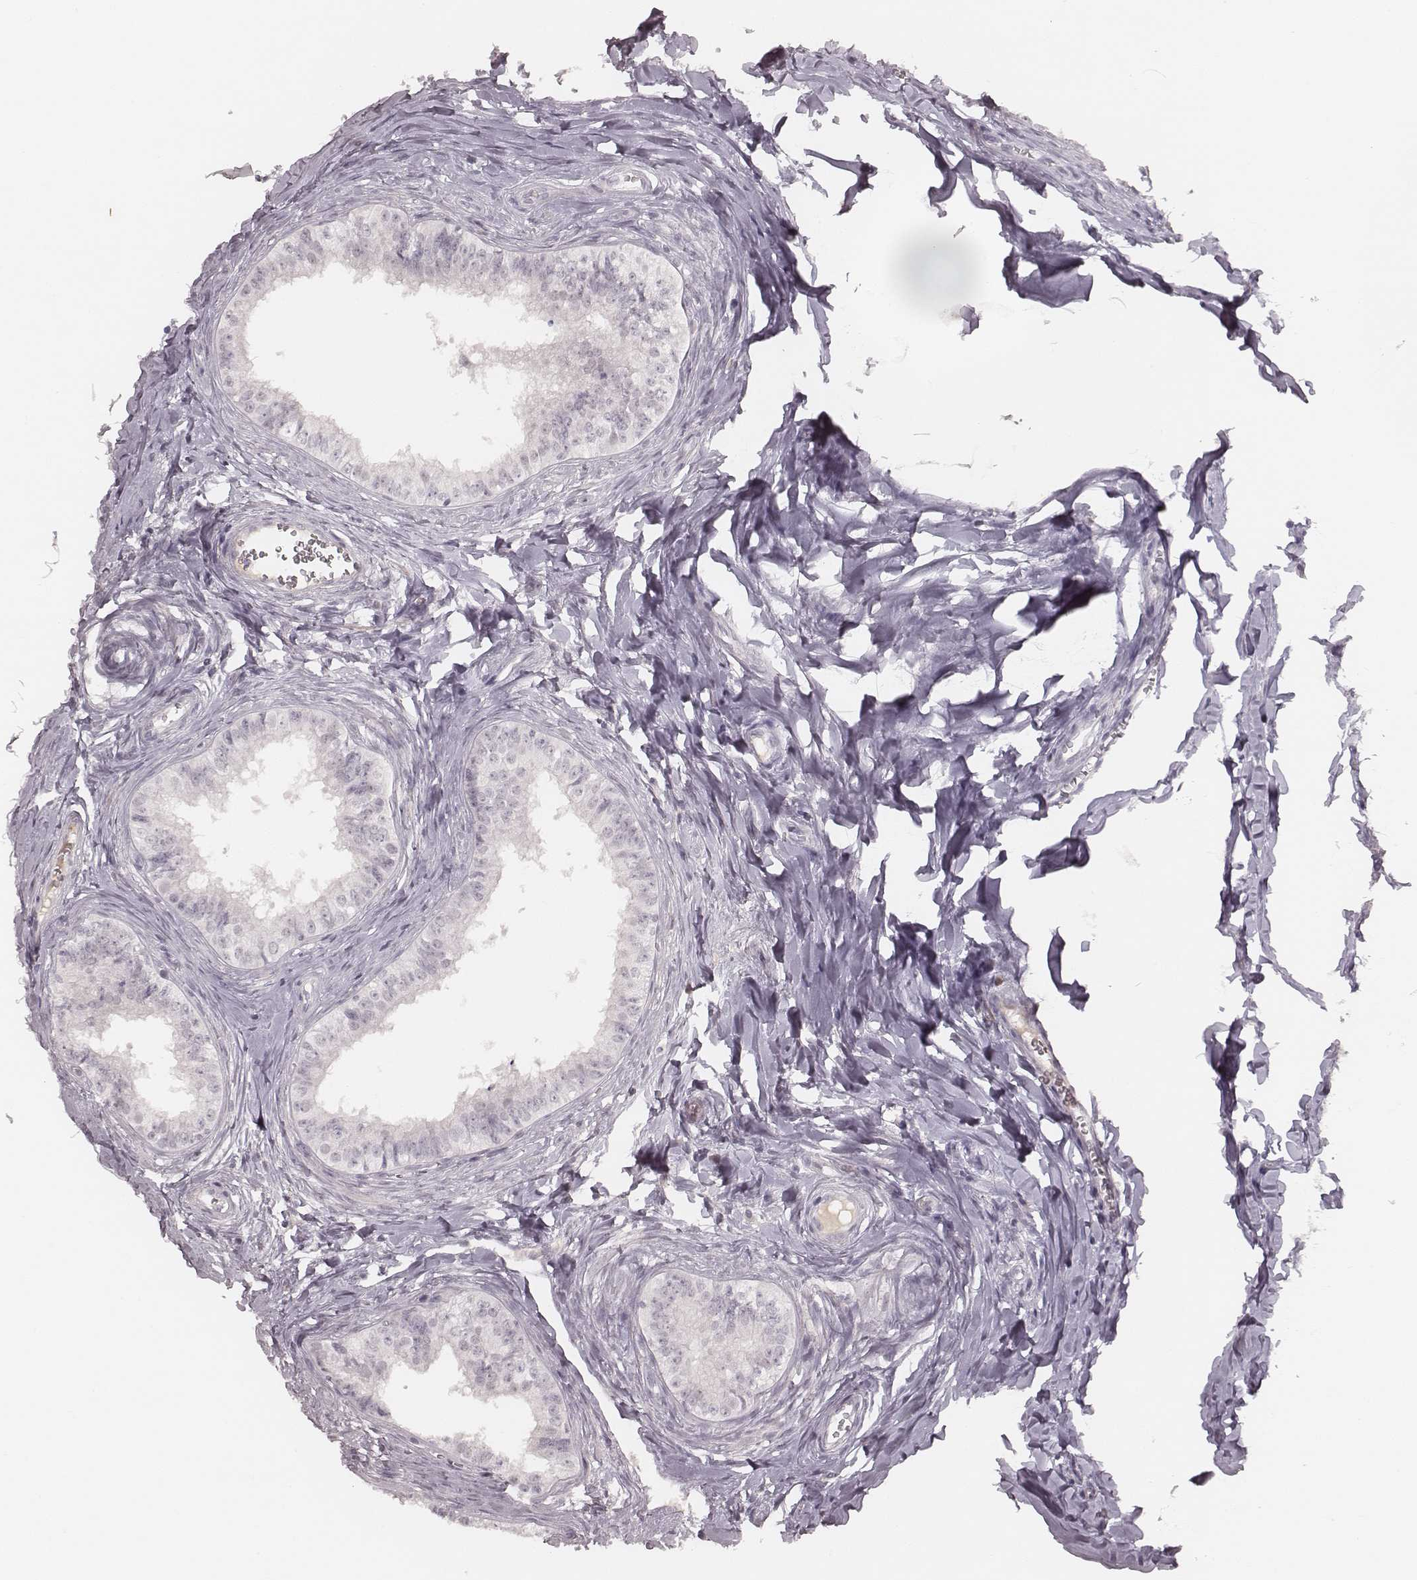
{"staining": {"intensity": "negative", "quantity": "none", "location": "none"}, "tissue": "epididymis", "cell_type": "Glandular cells", "image_type": "normal", "snomed": [{"axis": "morphology", "description": "Normal tissue, NOS"}, {"axis": "topography", "description": "Epididymis"}], "caption": "This photomicrograph is of benign epididymis stained with immunohistochemistry (IHC) to label a protein in brown with the nuclei are counter-stained blue. There is no expression in glandular cells.", "gene": "MSX1", "patient": {"sex": "male", "age": 24}}